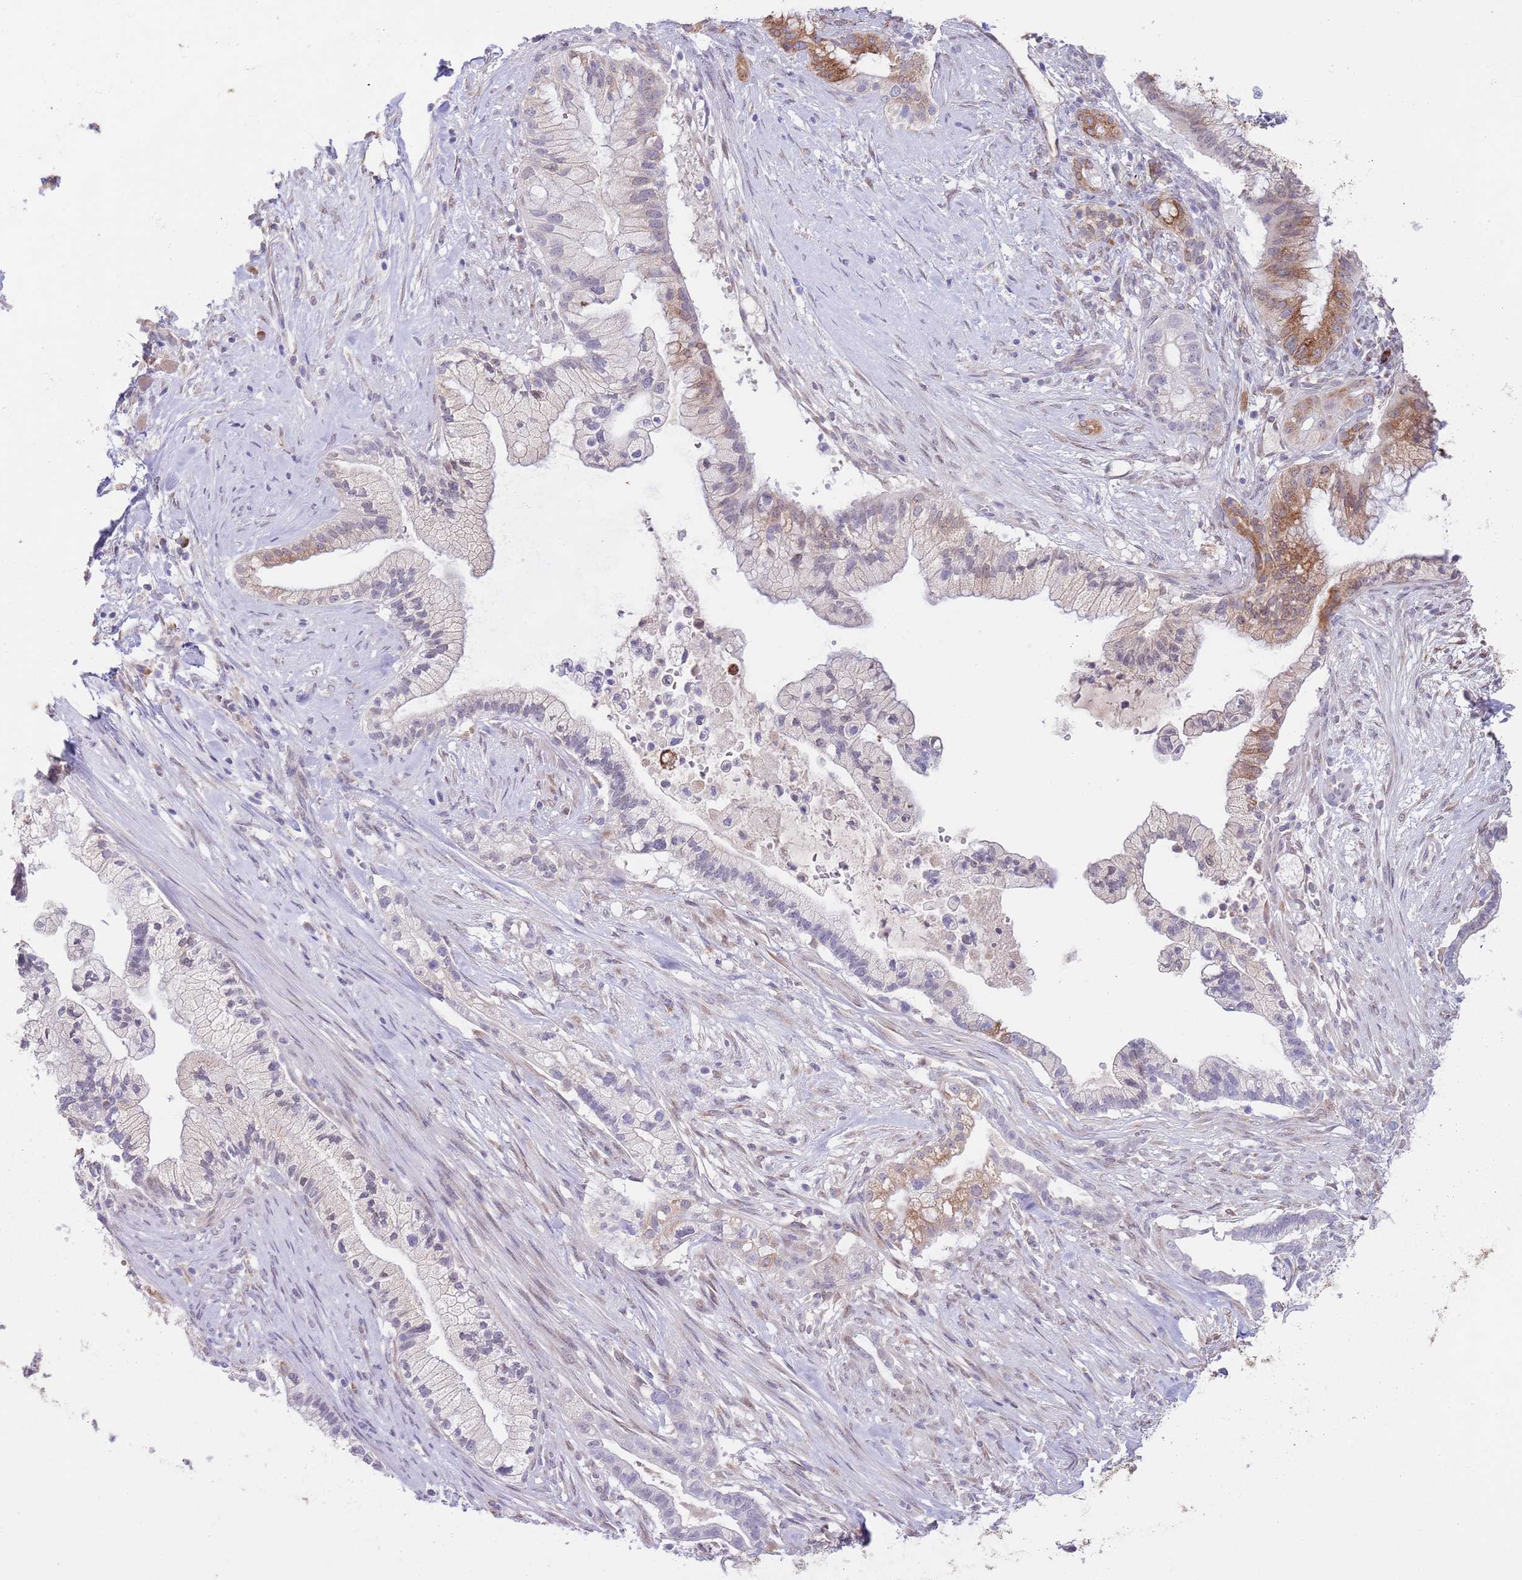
{"staining": {"intensity": "moderate", "quantity": "<25%", "location": "cytoplasmic/membranous"}, "tissue": "pancreatic cancer", "cell_type": "Tumor cells", "image_type": "cancer", "snomed": [{"axis": "morphology", "description": "Adenocarcinoma, NOS"}, {"axis": "topography", "description": "Pancreas"}], "caption": "Immunohistochemistry of pancreatic cancer (adenocarcinoma) demonstrates low levels of moderate cytoplasmic/membranous staining in about <25% of tumor cells.", "gene": "EBPL", "patient": {"sex": "male", "age": 44}}